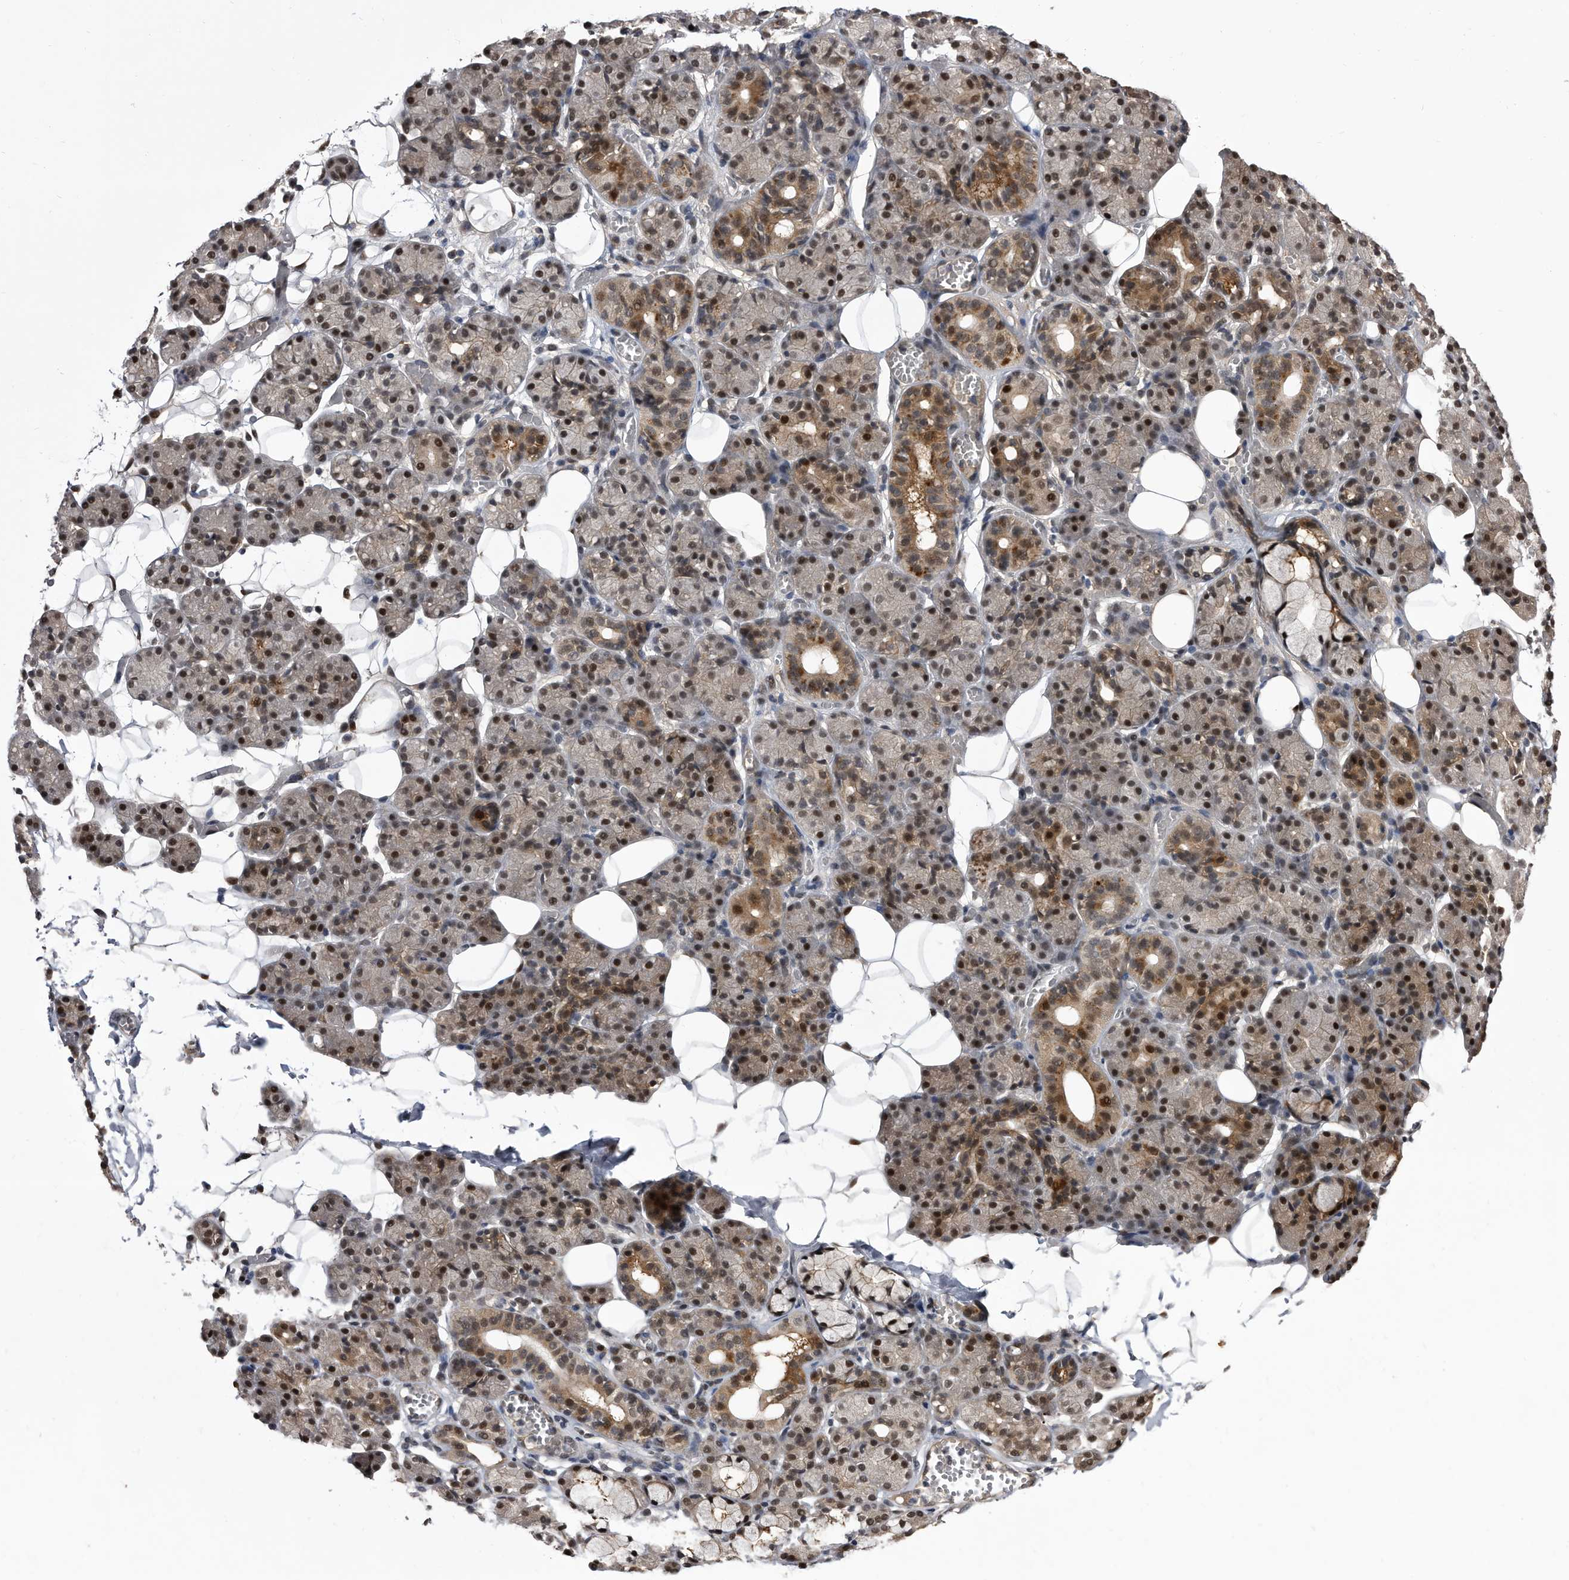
{"staining": {"intensity": "moderate", "quantity": "25%-75%", "location": "cytoplasmic/membranous,nuclear"}, "tissue": "salivary gland", "cell_type": "Glandular cells", "image_type": "normal", "snomed": [{"axis": "morphology", "description": "Normal tissue, NOS"}, {"axis": "topography", "description": "Salivary gland"}], "caption": "Protein staining of benign salivary gland displays moderate cytoplasmic/membranous,nuclear staining in approximately 25%-75% of glandular cells. (Stains: DAB (3,3'-diaminobenzidine) in brown, nuclei in blue, Microscopy: brightfield microscopy at high magnification).", "gene": "RAD23B", "patient": {"sex": "male", "age": 63}}